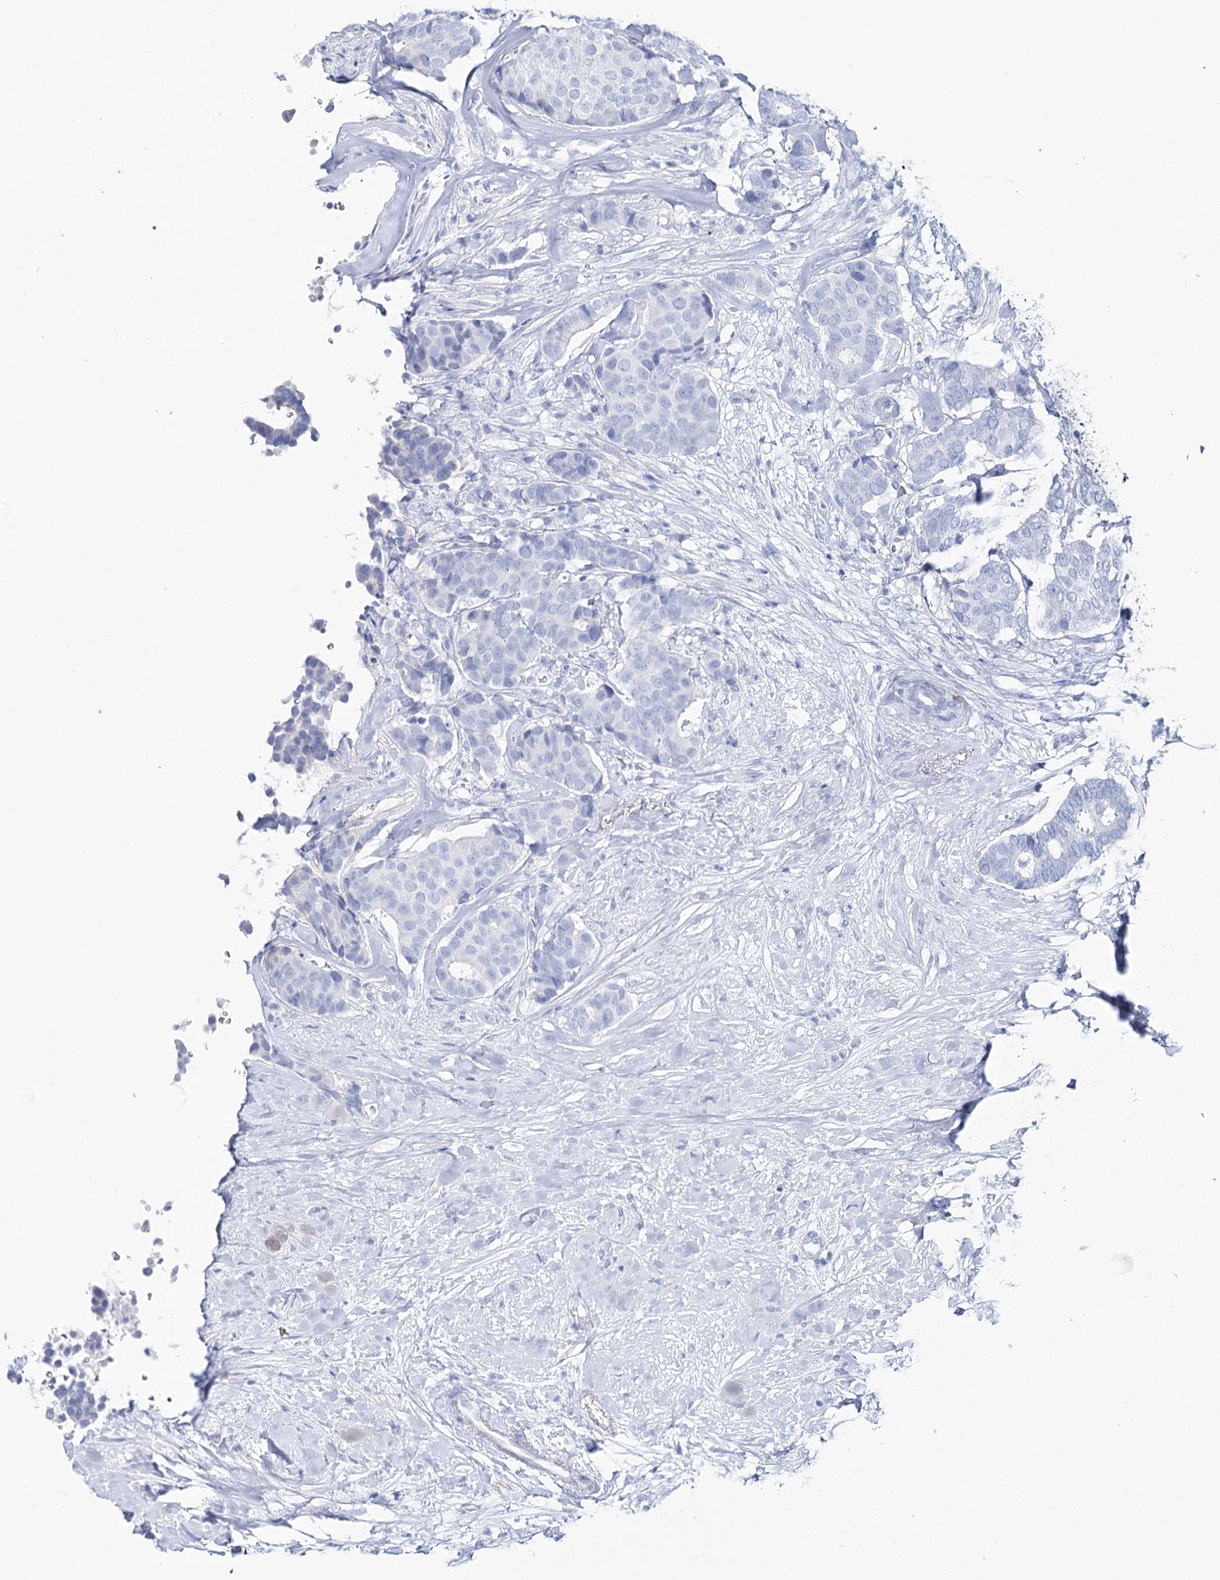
{"staining": {"intensity": "negative", "quantity": "none", "location": "none"}, "tissue": "breast cancer", "cell_type": "Tumor cells", "image_type": "cancer", "snomed": [{"axis": "morphology", "description": "Duct carcinoma"}, {"axis": "topography", "description": "Breast"}], "caption": "Tumor cells are negative for protein expression in human breast cancer (intraductal carcinoma).", "gene": "CSN3", "patient": {"sex": "female", "age": 75}}